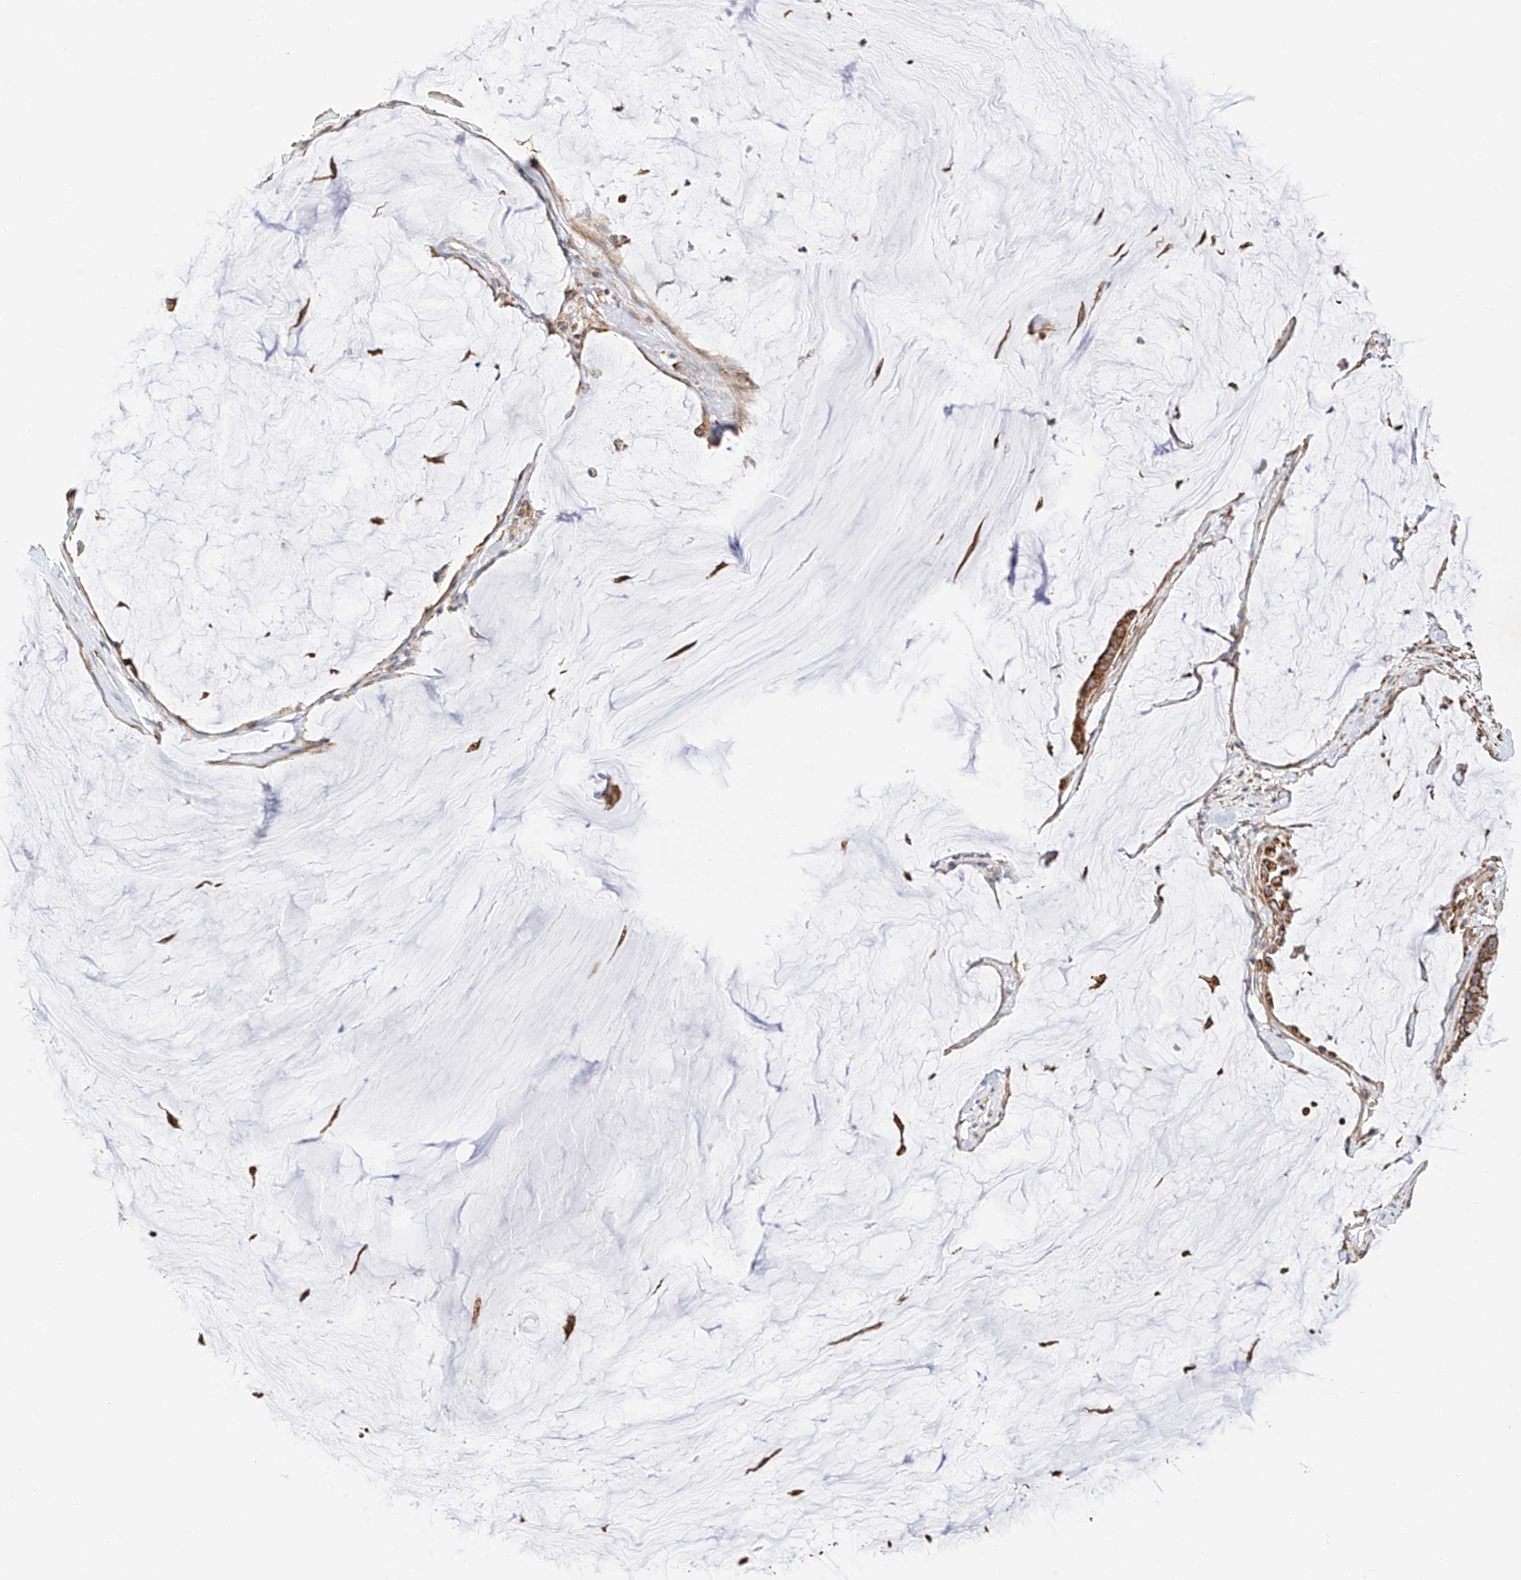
{"staining": {"intensity": "moderate", "quantity": ">75%", "location": "cytoplasmic/membranous"}, "tissue": "pancreatic cancer", "cell_type": "Tumor cells", "image_type": "cancer", "snomed": [{"axis": "morphology", "description": "Adenocarcinoma, NOS"}, {"axis": "topography", "description": "Pancreas"}], "caption": "Moderate cytoplasmic/membranous protein positivity is present in about >75% of tumor cells in adenocarcinoma (pancreatic).", "gene": "NDUFV3", "patient": {"sex": "male", "age": 41}}